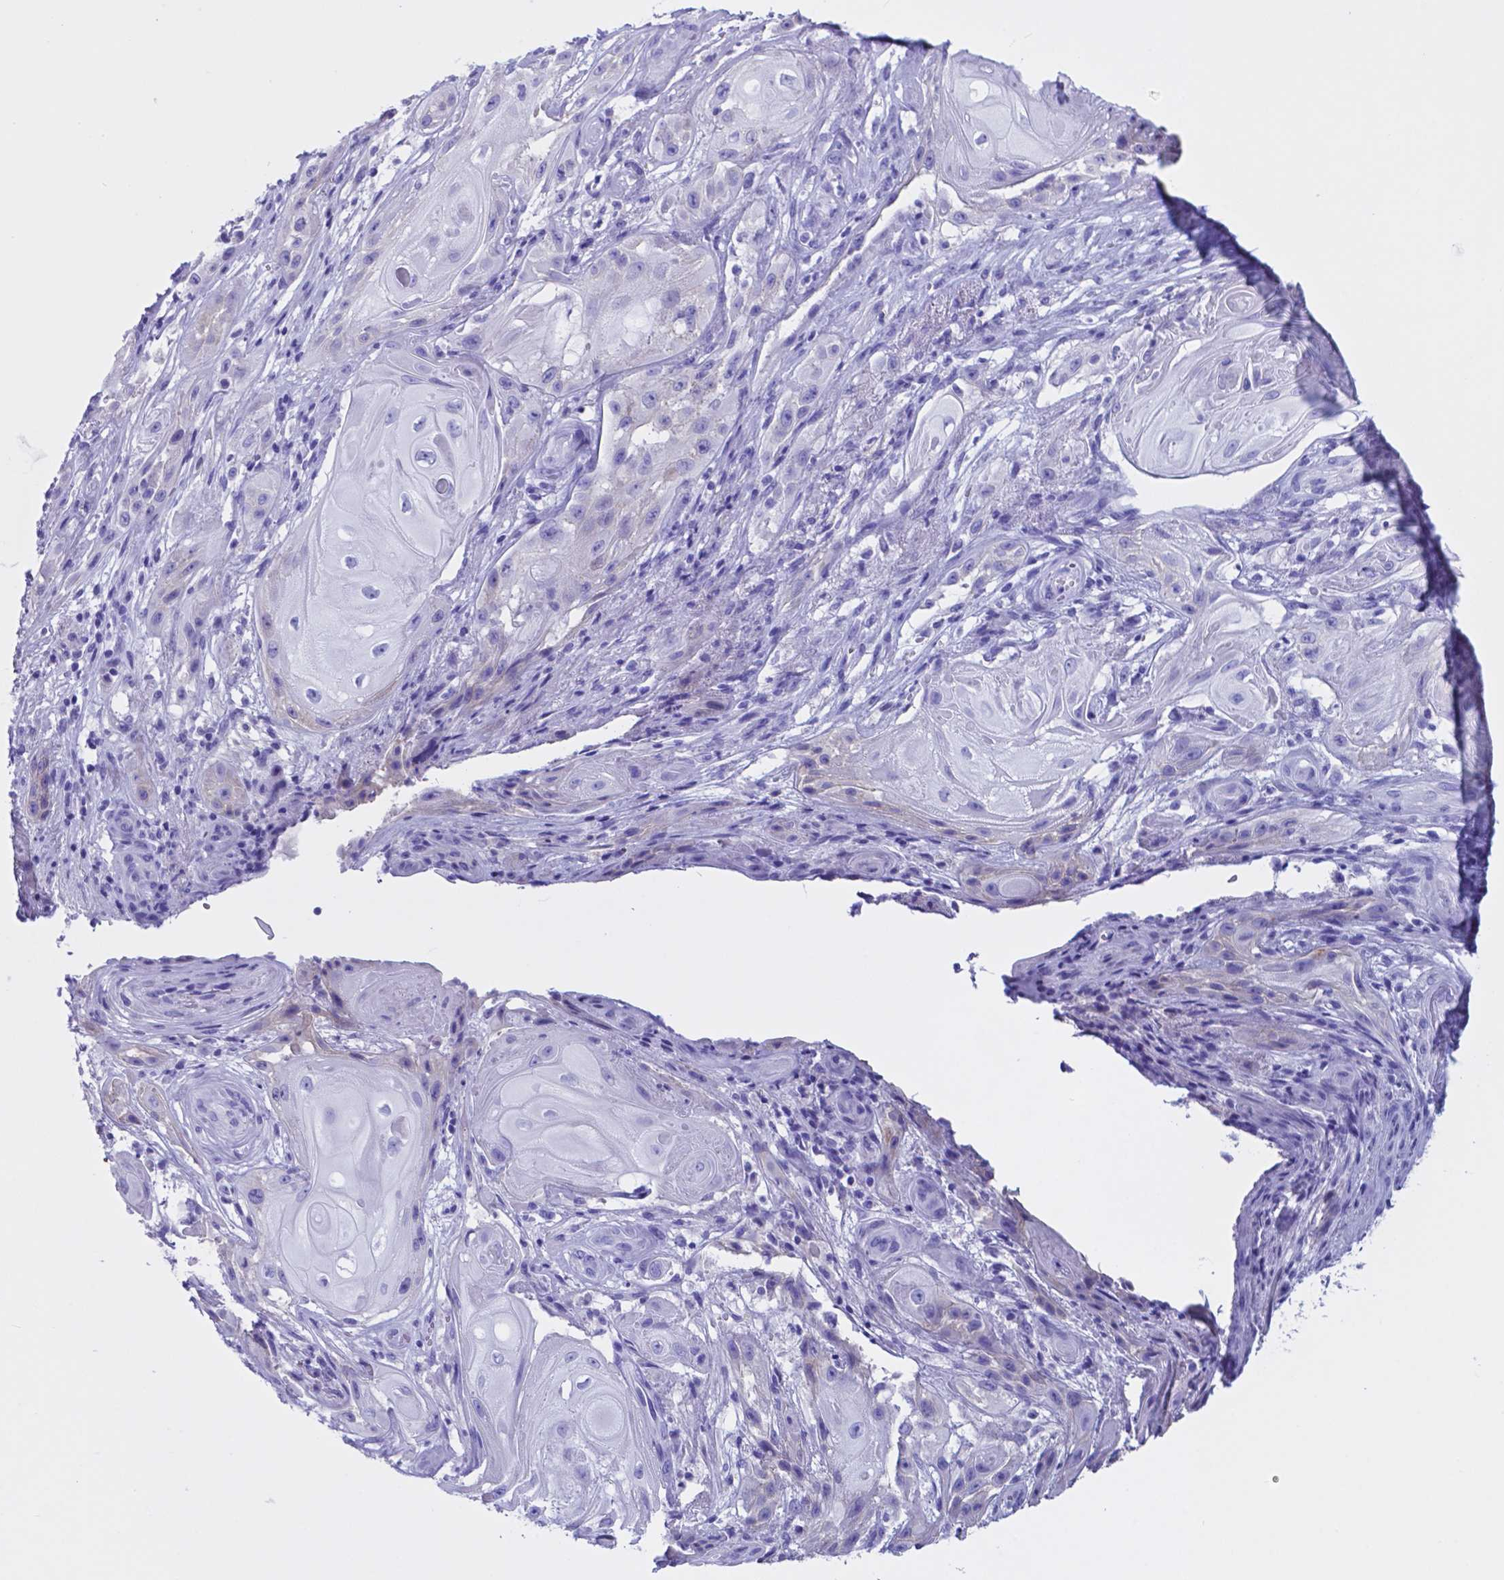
{"staining": {"intensity": "negative", "quantity": "none", "location": "none"}, "tissue": "skin cancer", "cell_type": "Tumor cells", "image_type": "cancer", "snomed": [{"axis": "morphology", "description": "Squamous cell carcinoma, NOS"}, {"axis": "topography", "description": "Skin"}], "caption": "A histopathology image of human skin cancer (squamous cell carcinoma) is negative for staining in tumor cells. The staining was performed using DAB to visualize the protein expression in brown, while the nuclei were stained in blue with hematoxylin (Magnification: 20x).", "gene": "DNAAF8", "patient": {"sex": "male", "age": 62}}